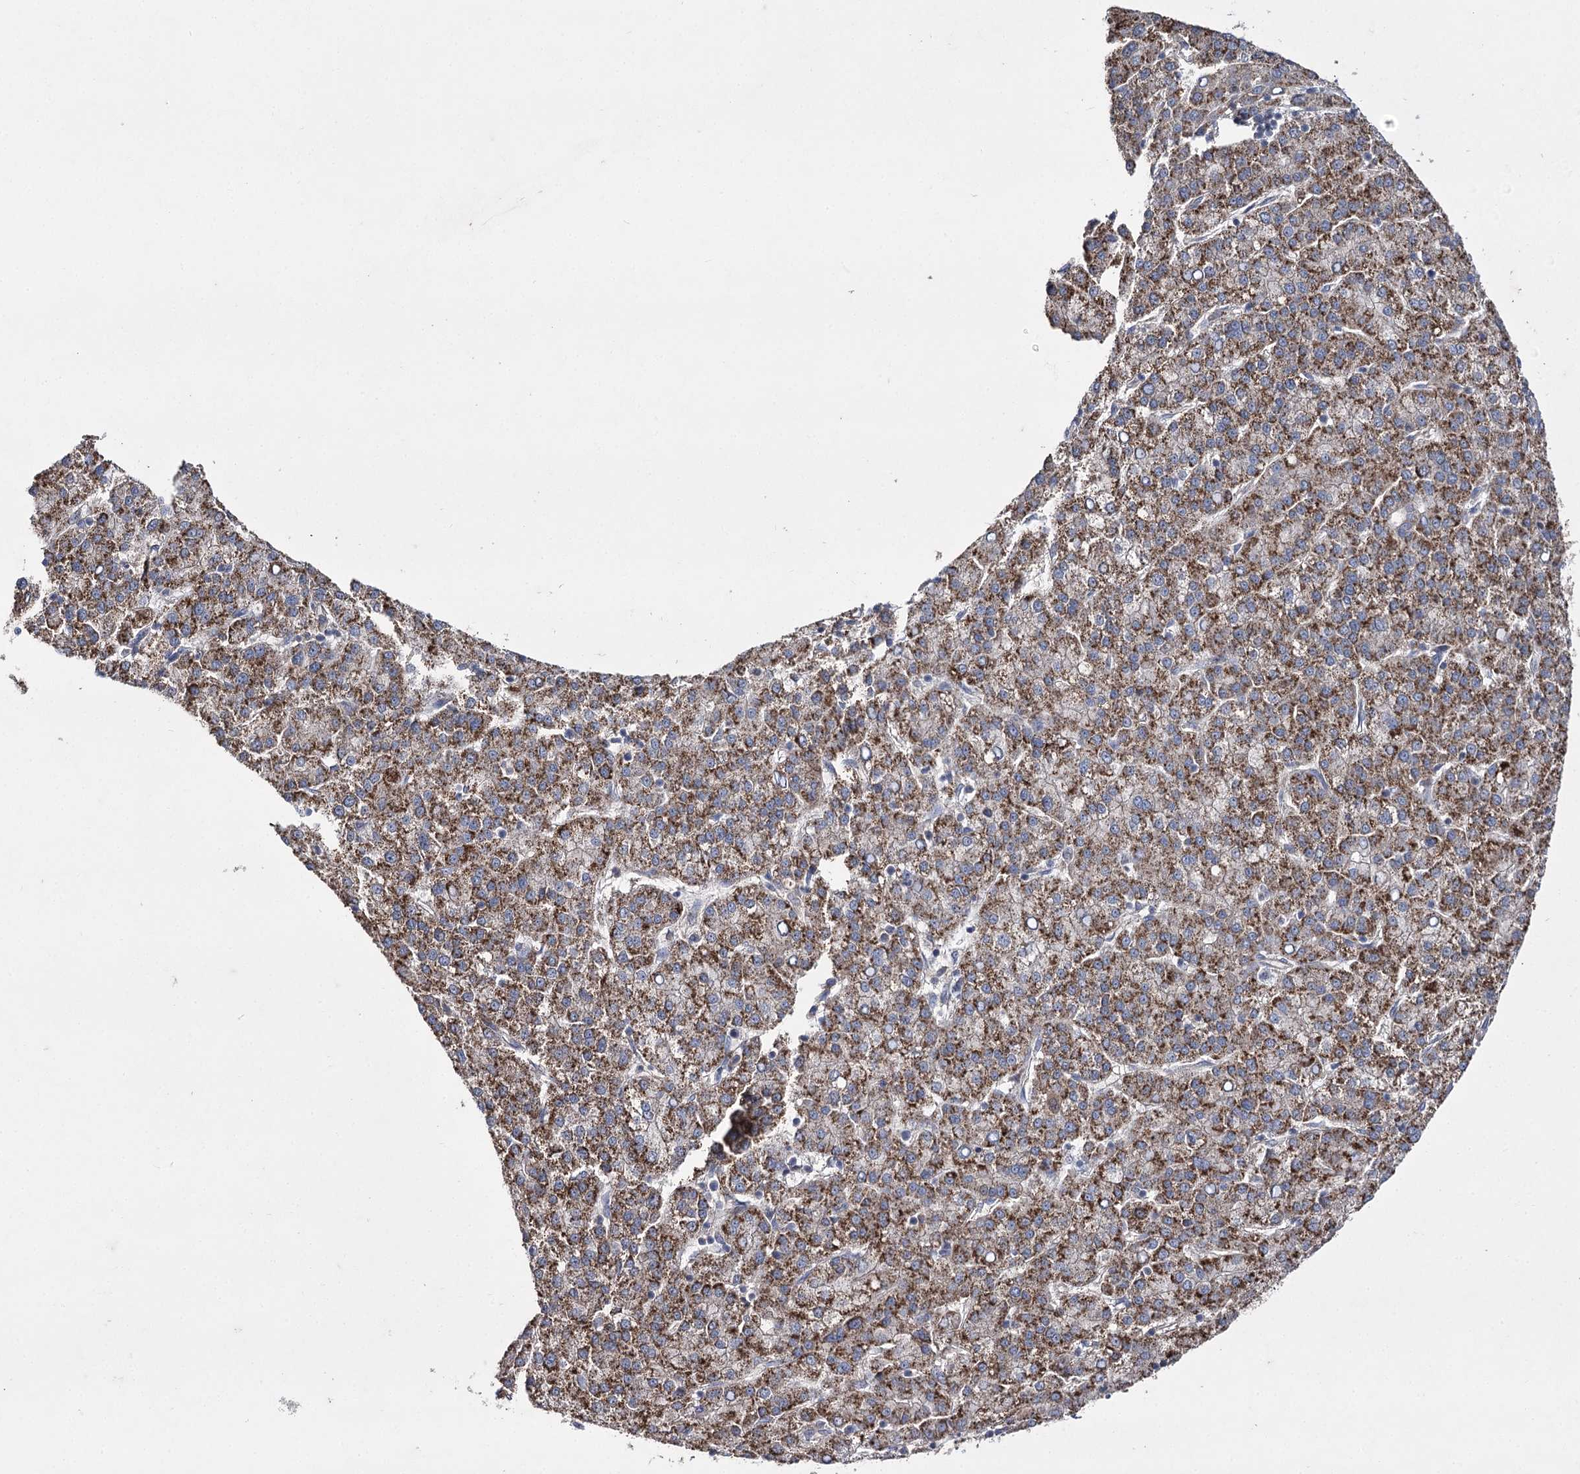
{"staining": {"intensity": "moderate", "quantity": ">75%", "location": "cytoplasmic/membranous"}, "tissue": "liver cancer", "cell_type": "Tumor cells", "image_type": "cancer", "snomed": [{"axis": "morphology", "description": "Carcinoma, Hepatocellular, NOS"}, {"axis": "topography", "description": "Liver"}], "caption": "Brown immunohistochemical staining in liver hepatocellular carcinoma displays moderate cytoplasmic/membranous staining in approximately >75% of tumor cells.", "gene": "AURKC", "patient": {"sex": "female", "age": 58}}